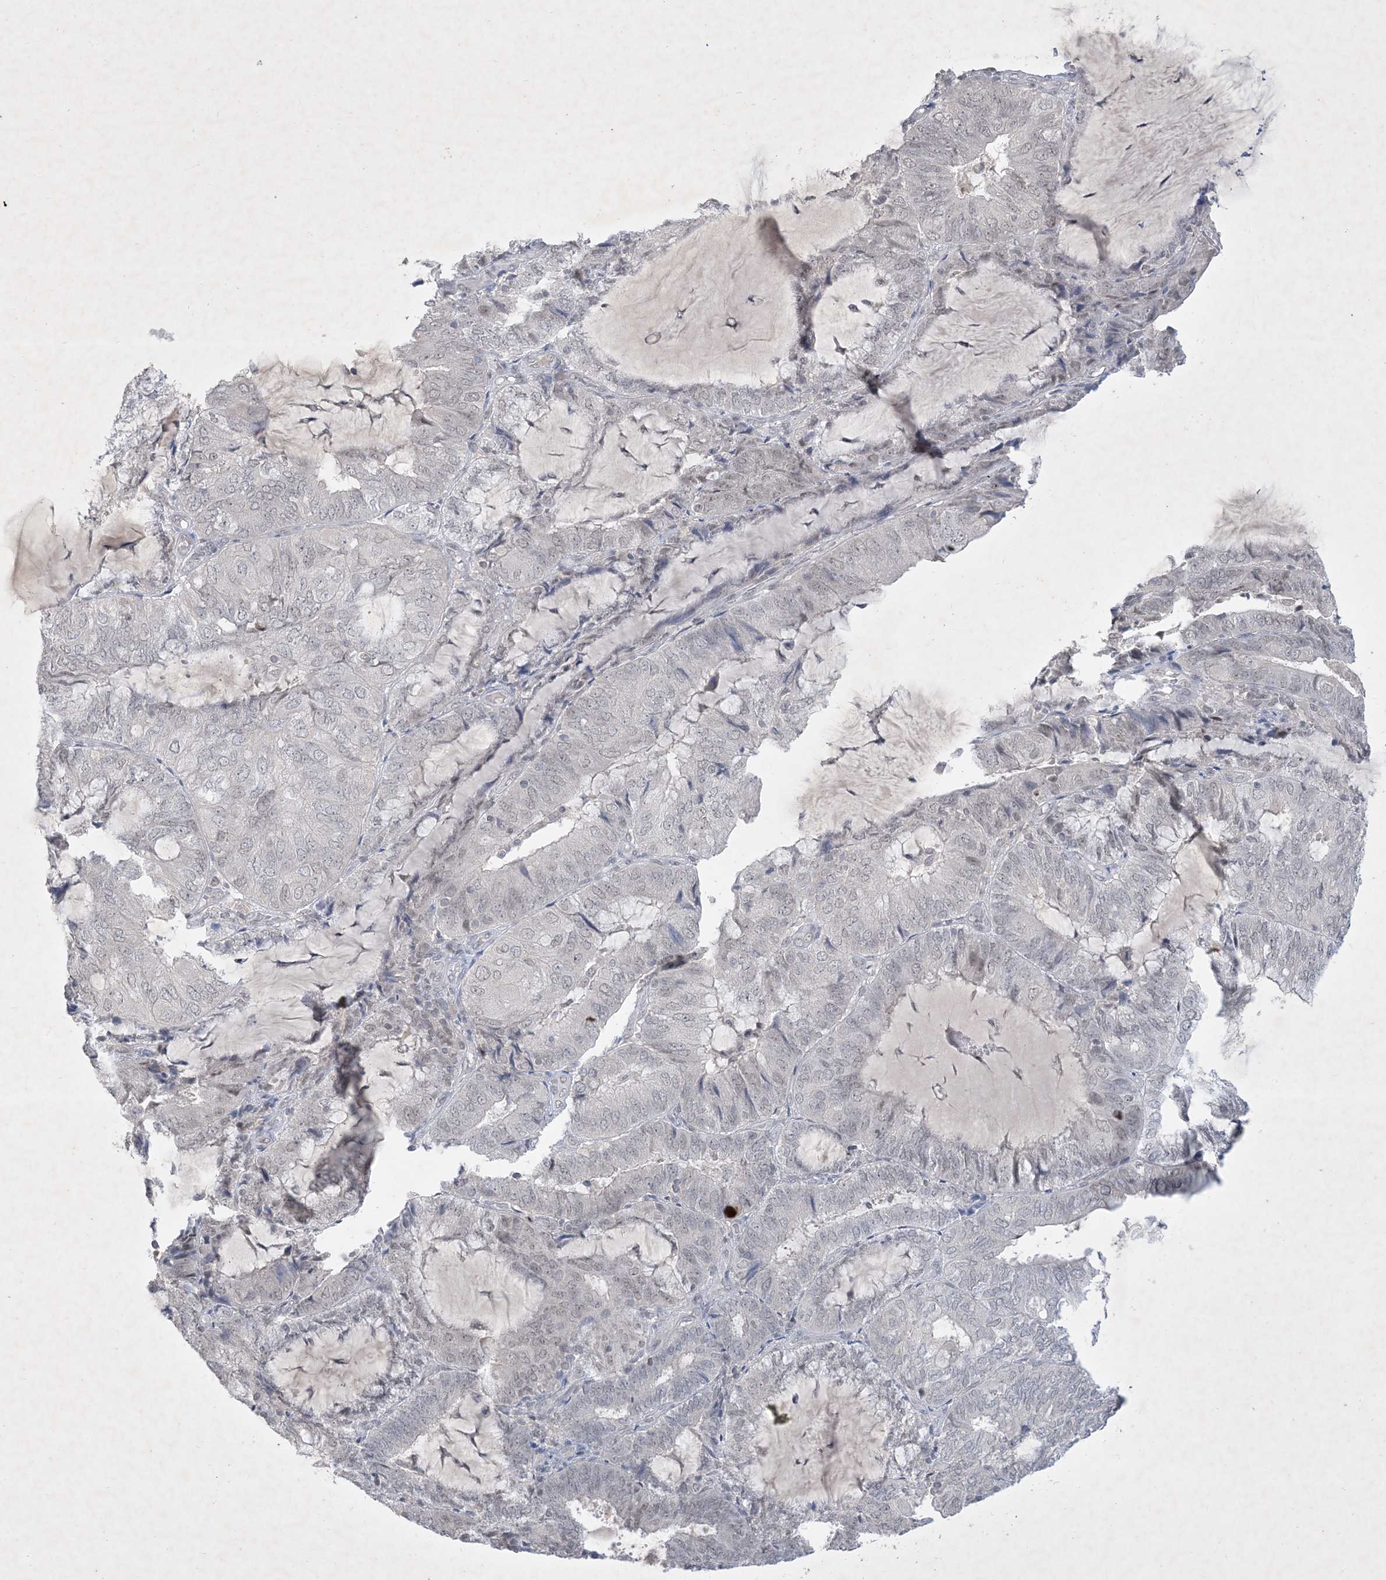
{"staining": {"intensity": "weak", "quantity": "<25%", "location": "nuclear"}, "tissue": "endometrial cancer", "cell_type": "Tumor cells", "image_type": "cancer", "snomed": [{"axis": "morphology", "description": "Adenocarcinoma, NOS"}, {"axis": "topography", "description": "Endometrium"}], "caption": "Micrograph shows no protein expression in tumor cells of endometrial cancer tissue.", "gene": "ZNF674", "patient": {"sex": "female", "age": 81}}